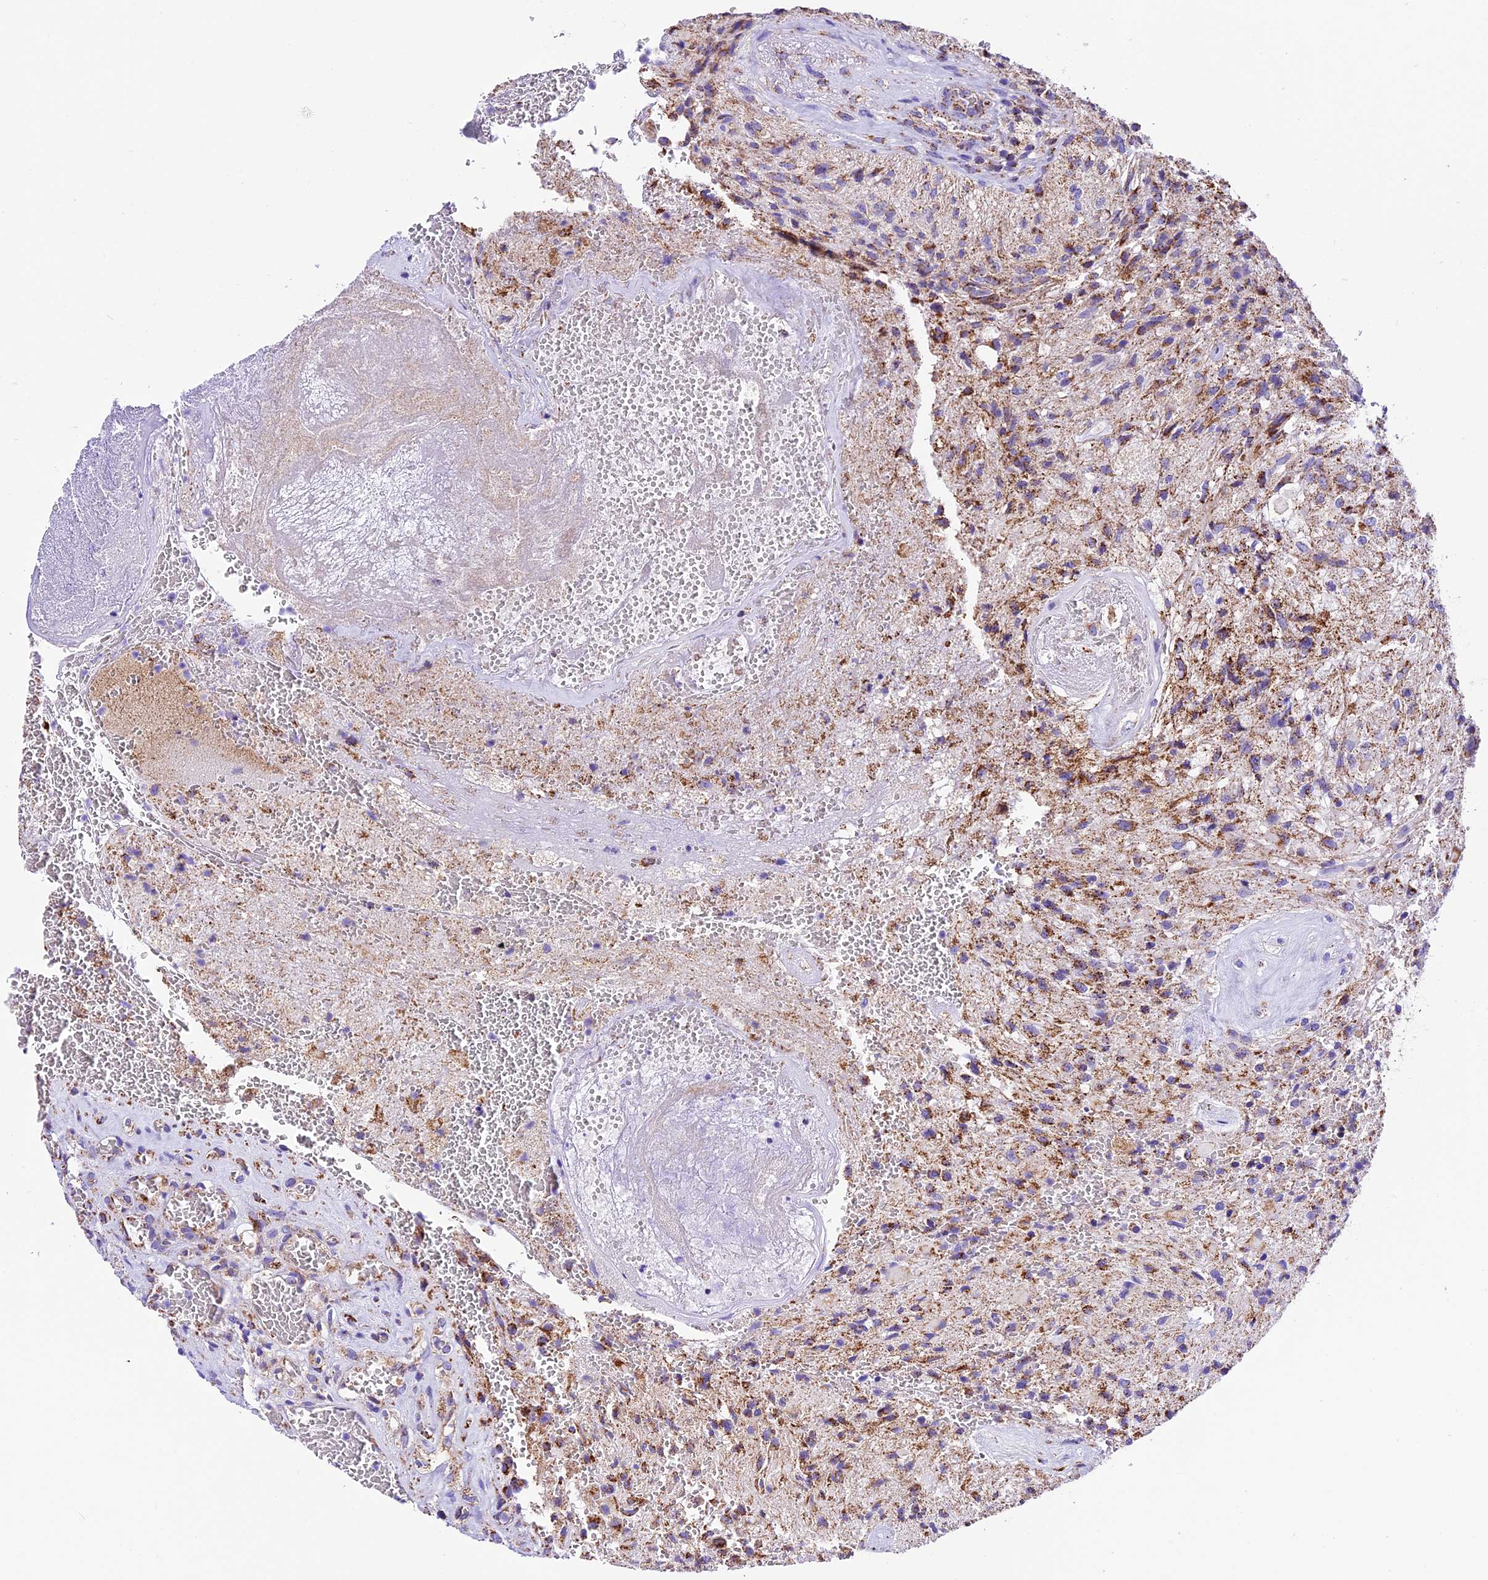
{"staining": {"intensity": "moderate", "quantity": ">75%", "location": "cytoplasmic/membranous"}, "tissue": "glioma", "cell_type": "Tumor cells", "image_type": "cancer", "snomed": [{"axis": "morphology", "description": "Glioma, malignant, High grade"}, {"axis": "topography", "description": "Brain"}], "caption": "Malignant glioma (high-grade) stained with a brown dye reveals moderate cytoplasmic/membranous positive positivity in about >75% of tumor cells.", "gene": "DCAF5", "patient": {"sex": "male", "age": 56}}